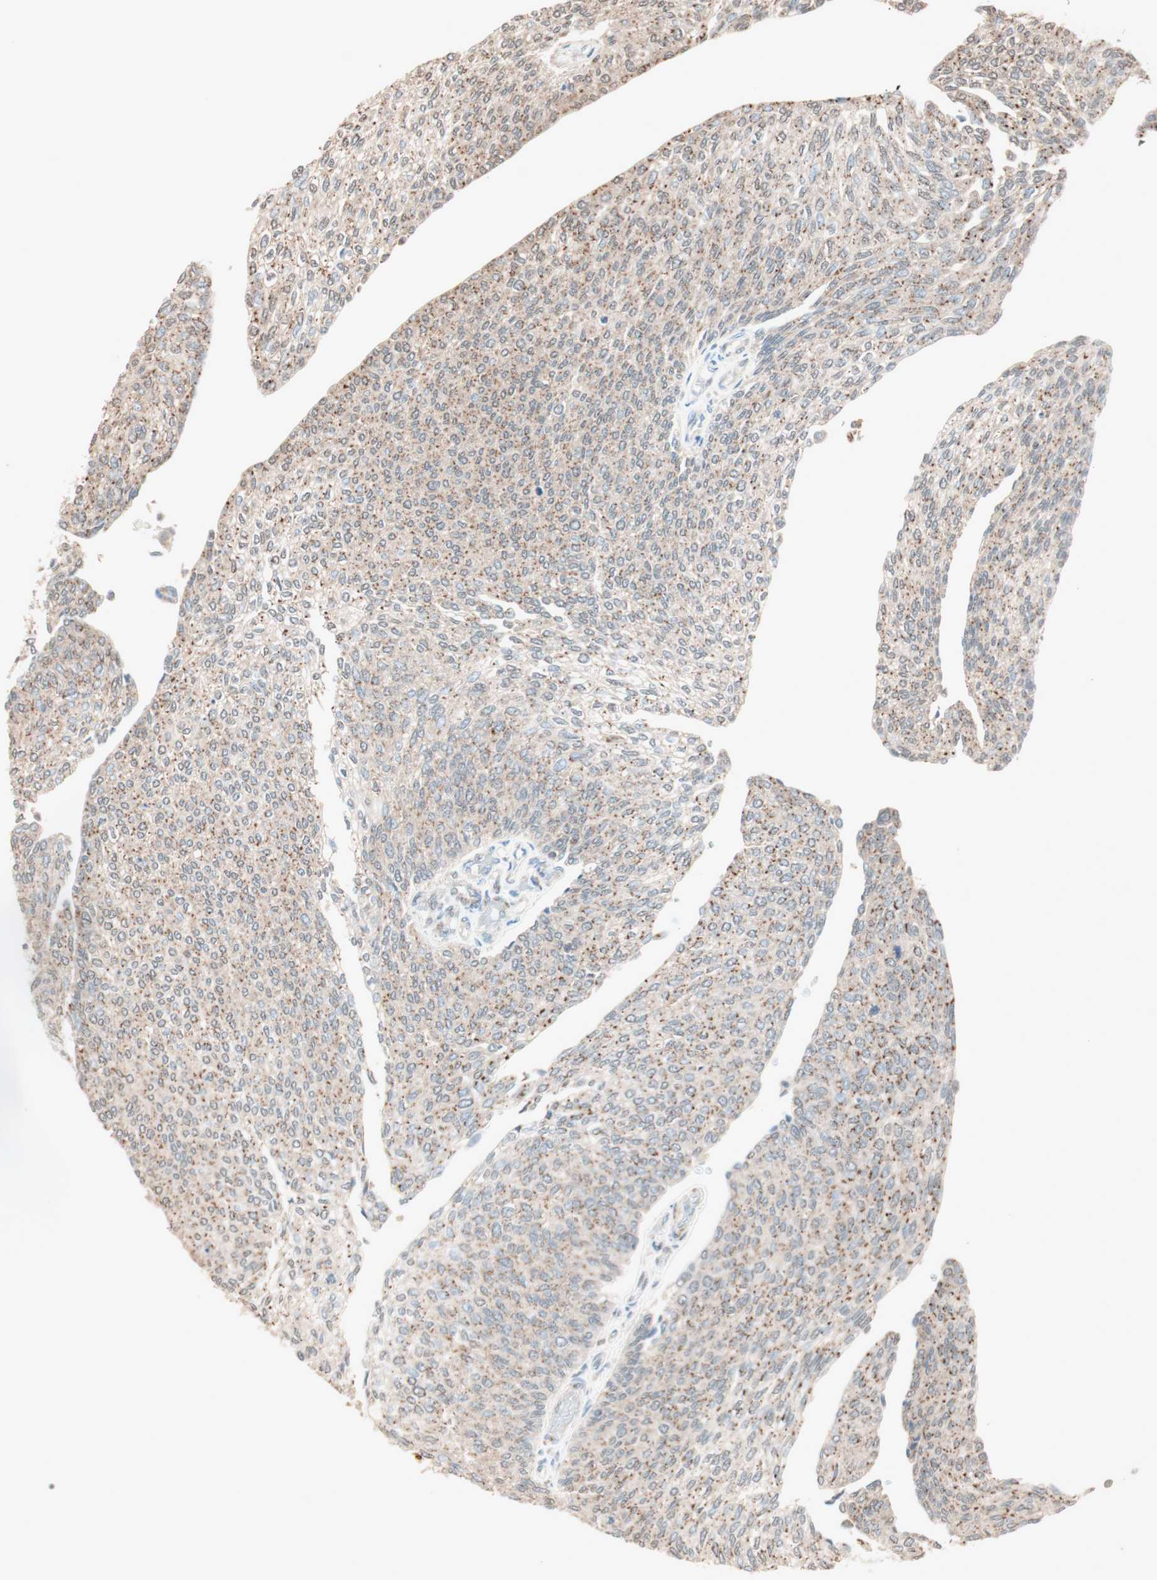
{"staining": {"intensity": "moderate", "quantity": ">75%", "location": "cytoplasmic/membranous"}, "tissue": "urothelial cancer", "cell_type": "Tumor cells", "image_type": "cancer", "snomed": [{"axis": "morphology", "description": "Urothelial carcinoma, Low grade"}, {"axis": "topography", "description": "Urinary bladder"}], "caption": "High-magnification brightfield microscopy of urothelial cancer stained with DAB (brown) and counterstained with hematoxylin (blue). tumor cells exhibit moderate cytoplasmic/membranous staining is seen in approximately>75% of cells.", "gene": "SEC16A", "patient": {"sex": "female", "age": 79}}